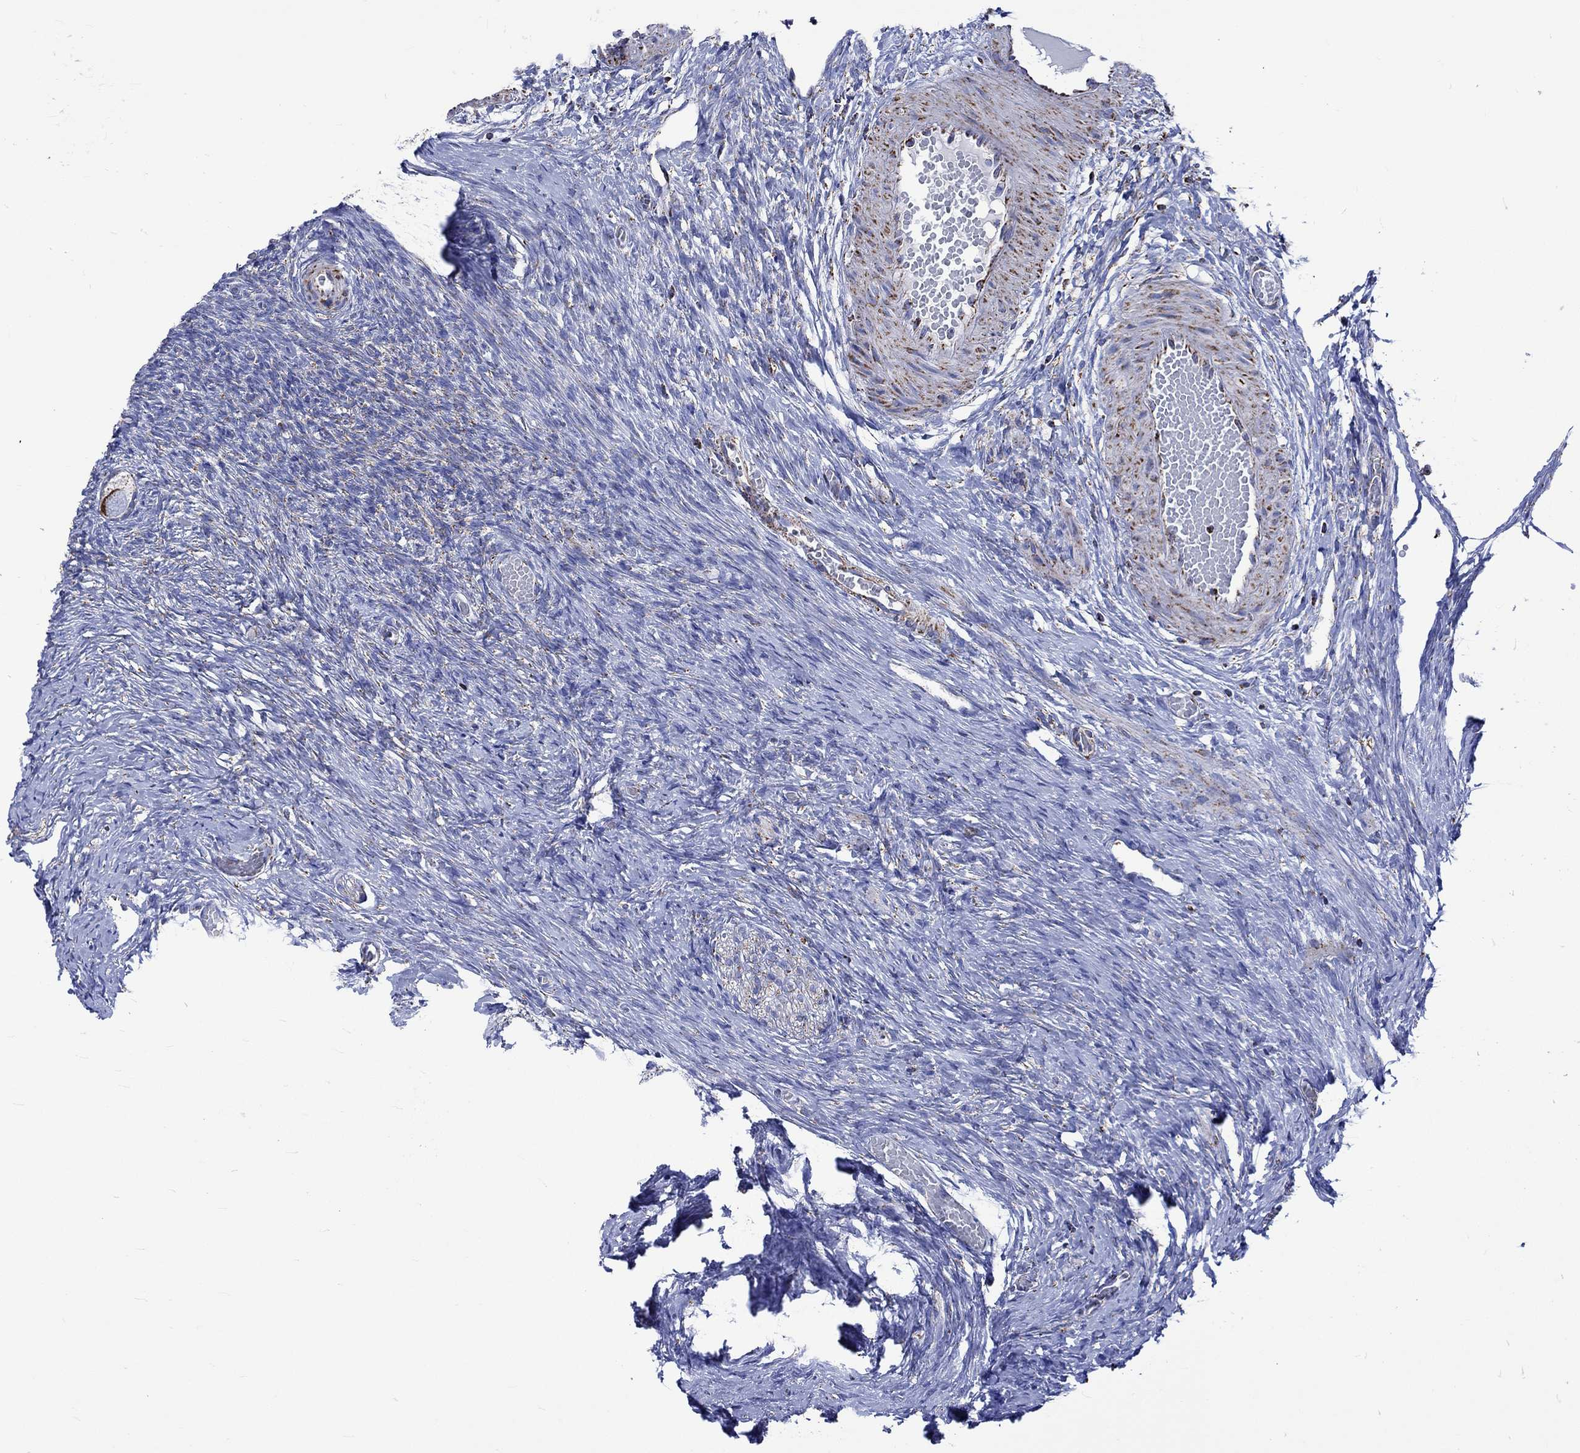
{"staining": {"intensity": "strong", "quantity": ">75%", "location": "cytoplasmic/membranous"}, "tissue": "ovary", "cell_type": "Follicle cells", "image_type": "normal", "snomed": [{"axis": "morphology", "description": "Normal tissue, NOS"}, {"axis": "topography", "description": "Ovary"}], "caption": "A histopathology image of human ovary stained for a protein demonstrates strong cytoplasmic/membranous brown staining in follicle cells. (DAB = brown stain, brightfield microscopy at high magnification).", "gene": "RCE1", "patient": {"sex": "female", "age": 27}}